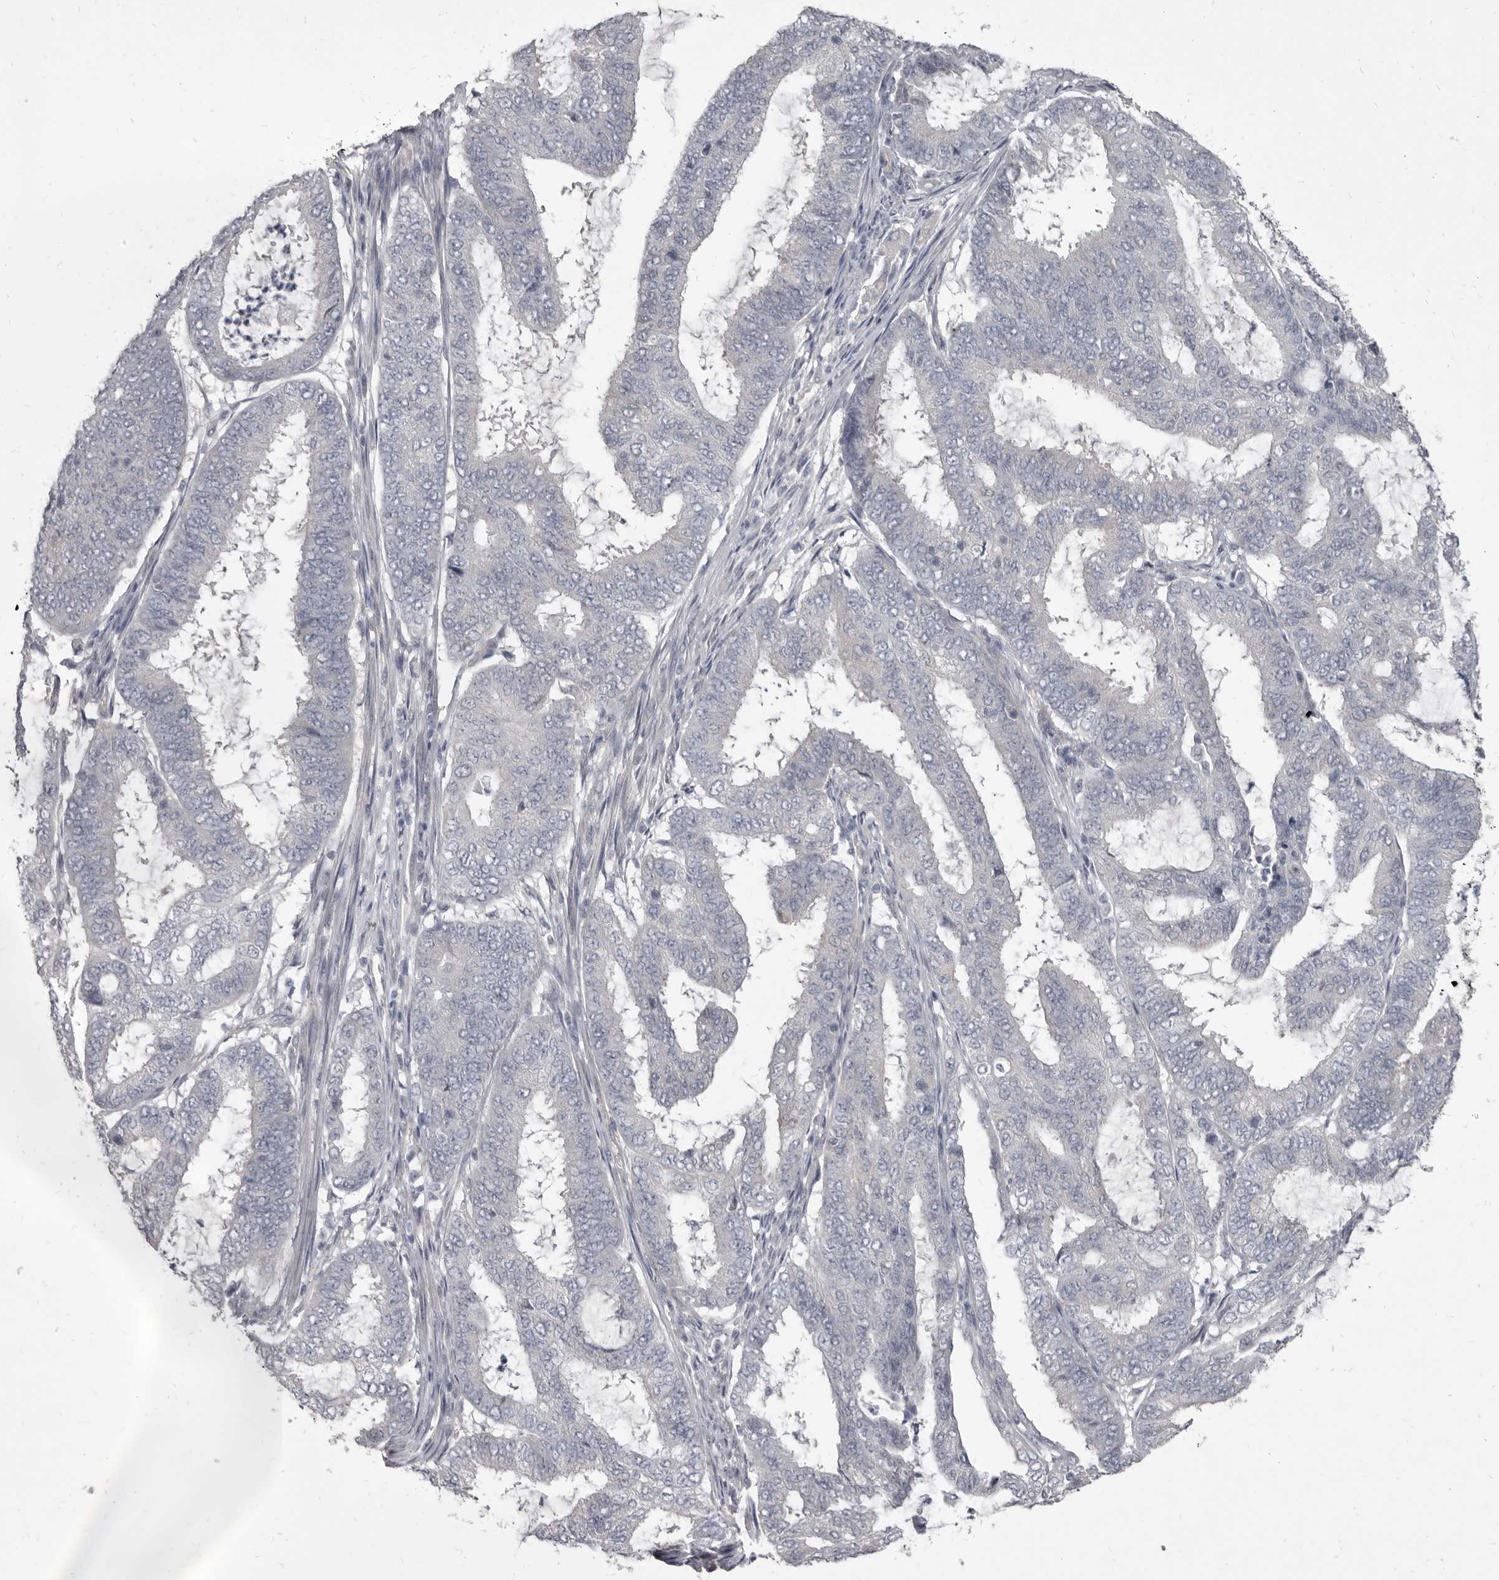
{"staining": {"intensity": "negative", "quantity": "none", "location": "none"}, "tissue": "endometrial cancer", "cell_type": "Tumor cells", "image_type": "cancer", "snomed": [{"axis": "morphology", "description": "Adenocarcinoma, NOS"}, {"axis": "topography", "description": "Endometrium"}], "caption": "Tumor cells show no significant protein positivity in endometrial adenocarcinoma. (Stains: DAB immunohistochemistry with hematoxylin counter stain, Microscopy: brightfield microscopy at high magnification).", "gene": "GSK3B", "patient": {"sex": "female", "age": 51}}